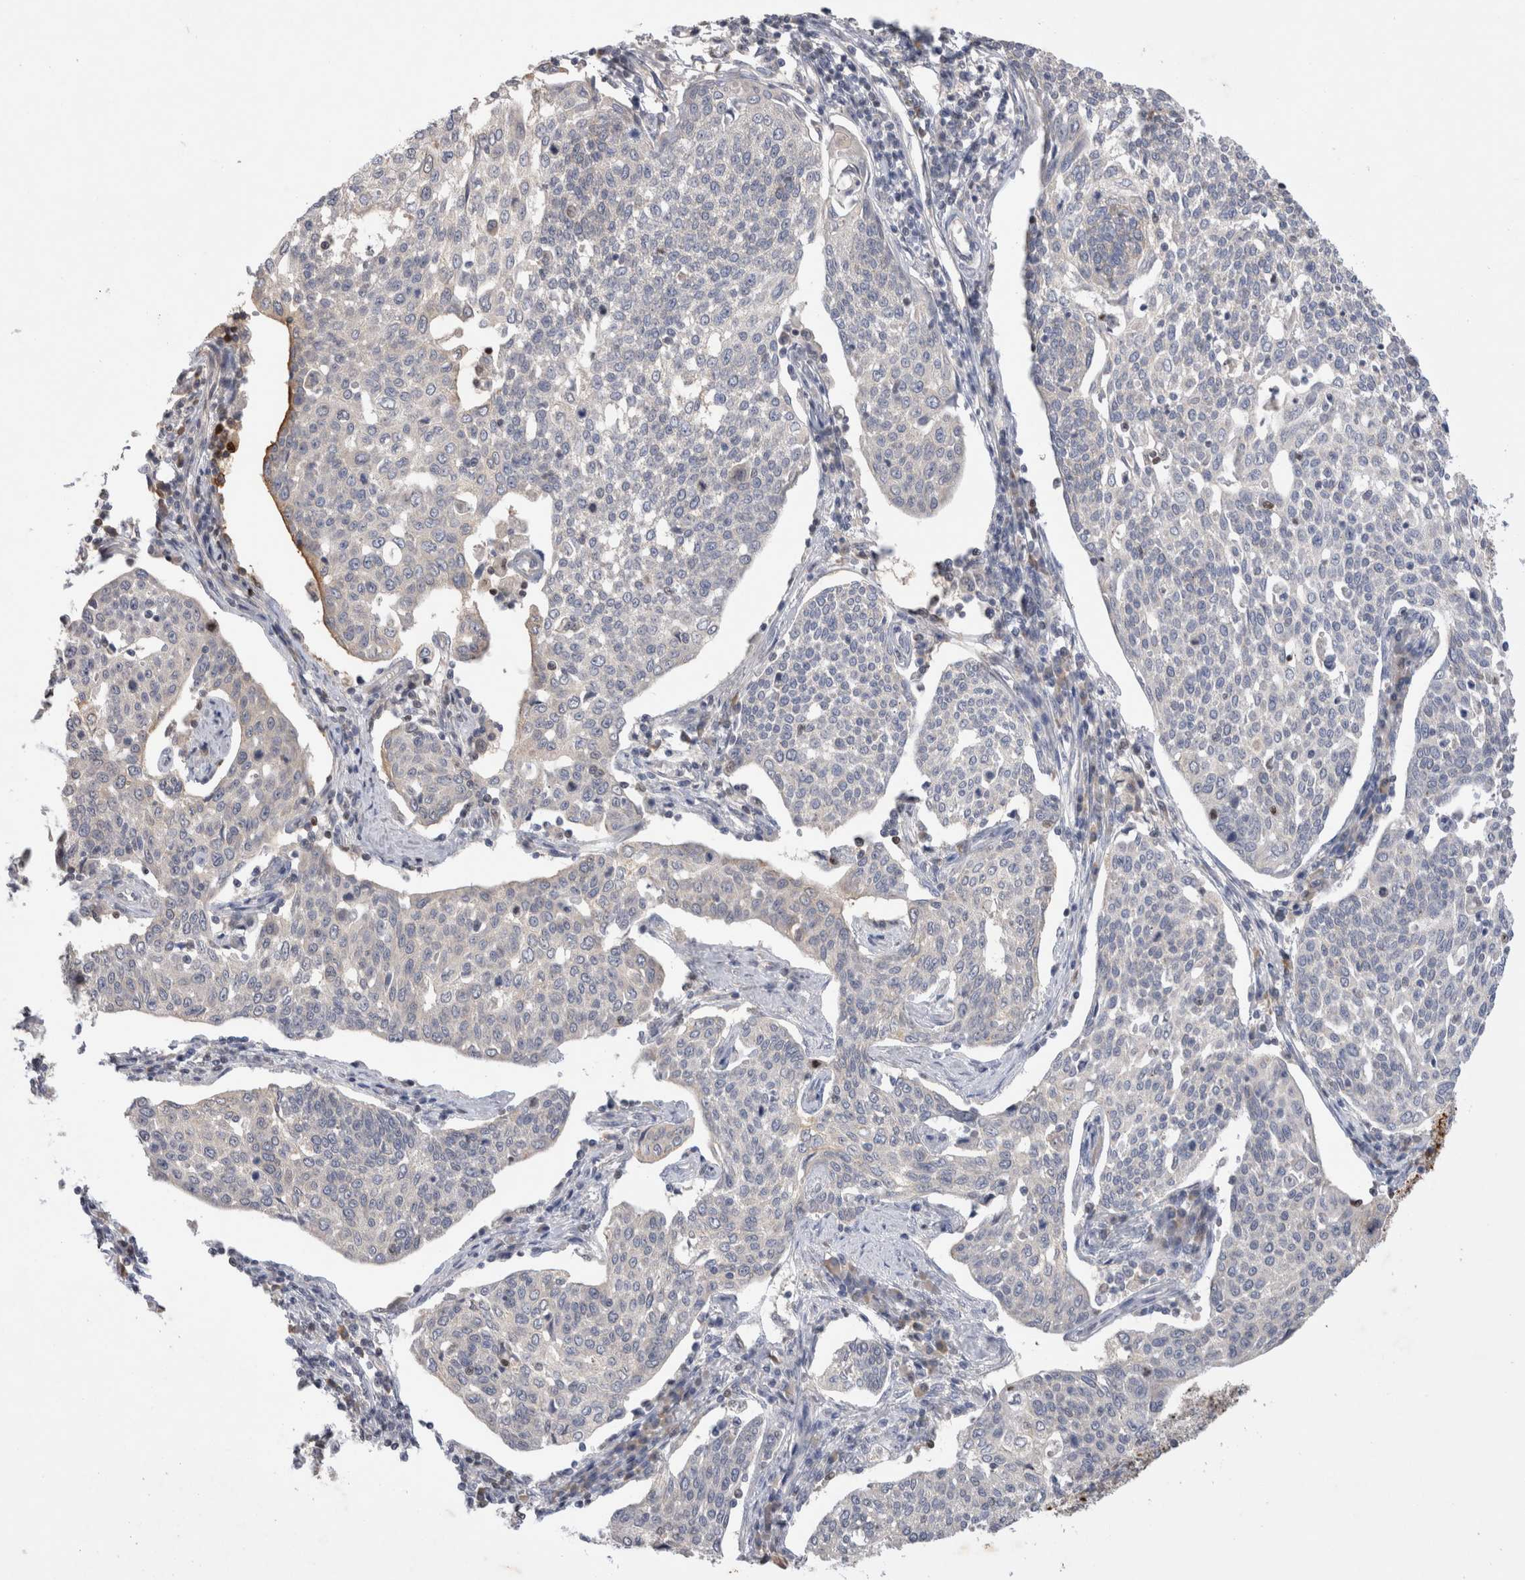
{"staining": {"intensity": "negative", "quantity": "none", "location": "none"}, "tissue": "cervical cancer", "cell_type": "Tumor cells", "image_type": "cancer", "snomed": [{"axis": "morphology", "description": "Squamous cell carcinoma, NOS"}, {"axis": "topography", "description": "Cervix"}], "caption": "Tumor cells are negative for protein expression in human cervical squamous cell carcinoma.", "gene": "GAS1", "patient": {"sex": "female", "age": 34}}